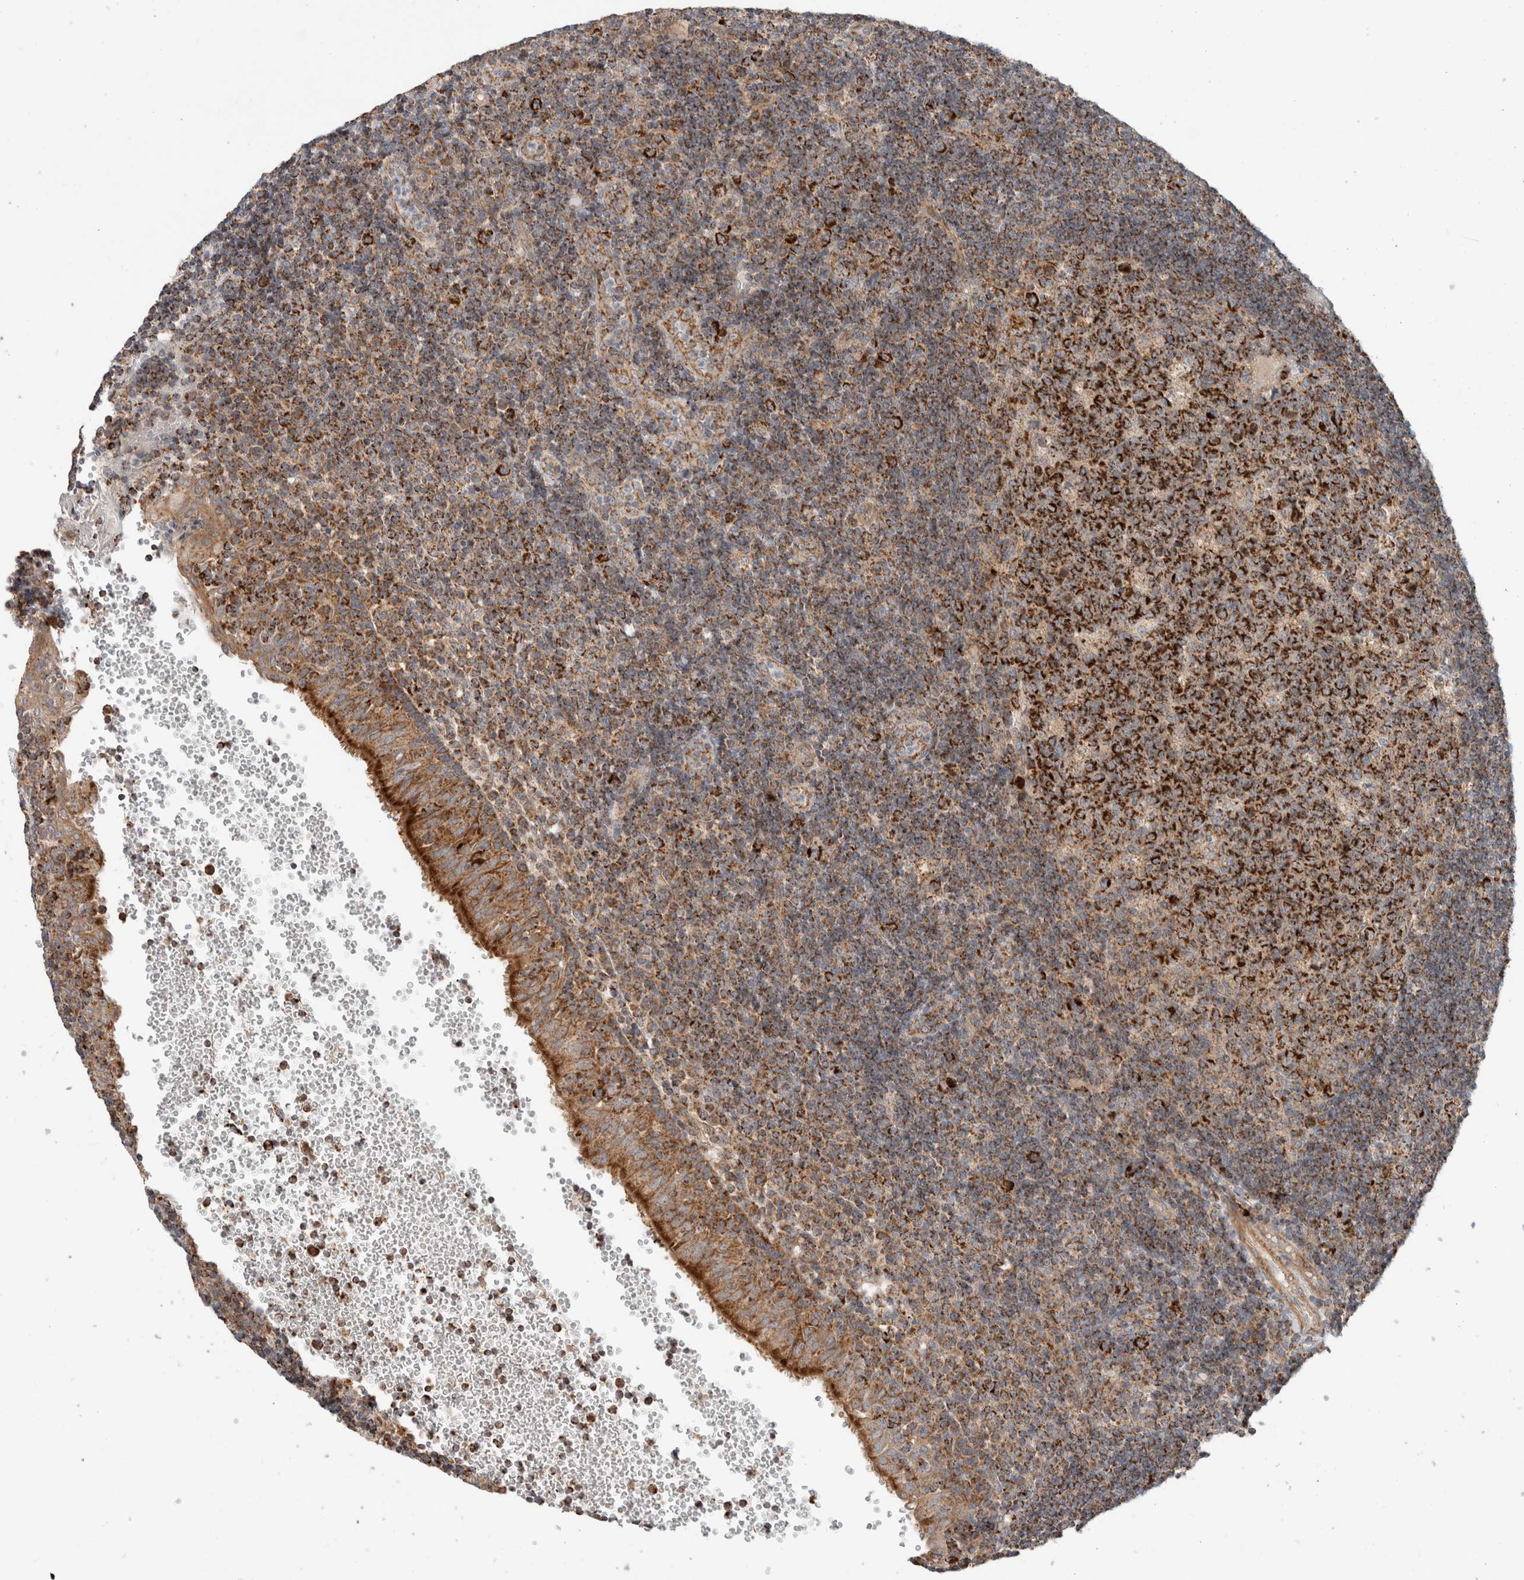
{"staining": {"intensity": "strong", "quantity": ">75%", "location": "cytoplasmic/membranous"}, "tissue": "tonsil", "cell_type": "Germinal center cells", "image_type": "normal", "snomed": [{"axis": "morphology", "description": "Normal tissue, NOS"}, {"axis": "topography", "description": "Tonsil"}], "caption": "Protein expression by IHC shows strong cytoplasmic/membranous staining in about >75% of germinal center cells in unremarkable tonsil.", "gene": "MRM3", "patient": {"sex": "female", "age": 40}}